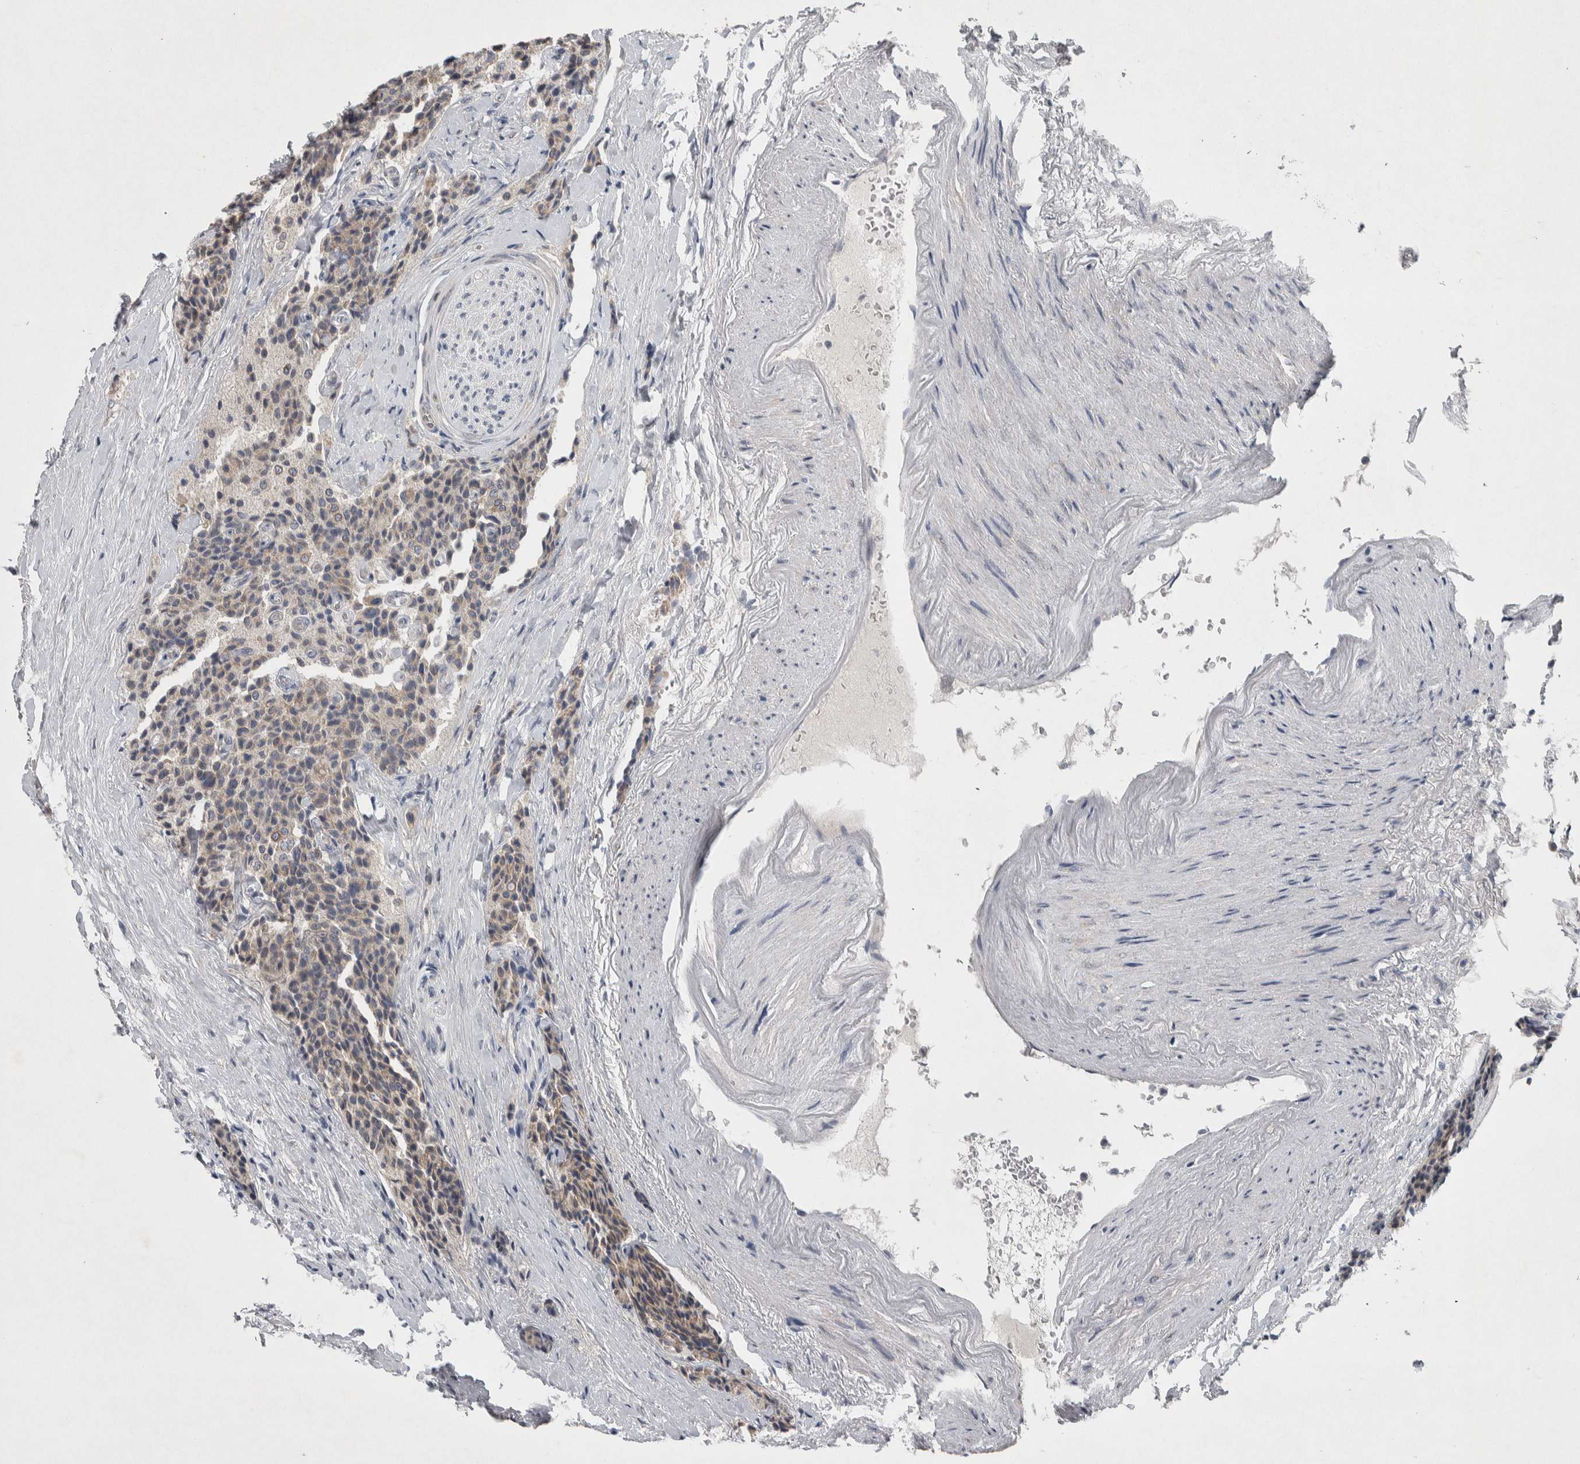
{"staining": {"intensity": "negative", "quantity": "none", "location": "none"}, "tissue": "carcinoid", "cell_type": "Tumor cells", "image_type": "cancer", "snomed": [{"axis": "morphology", "description": "Carcinoid, malignant, NOS"}, {"axis": "topography", "description": "Colon"}], "caption": "Human carcinoid stained for a protein using immunohistochemistry displays no staining in tumor cells.", "gene": "SRP68", "patient": {"sex": "female", "age": 61}}